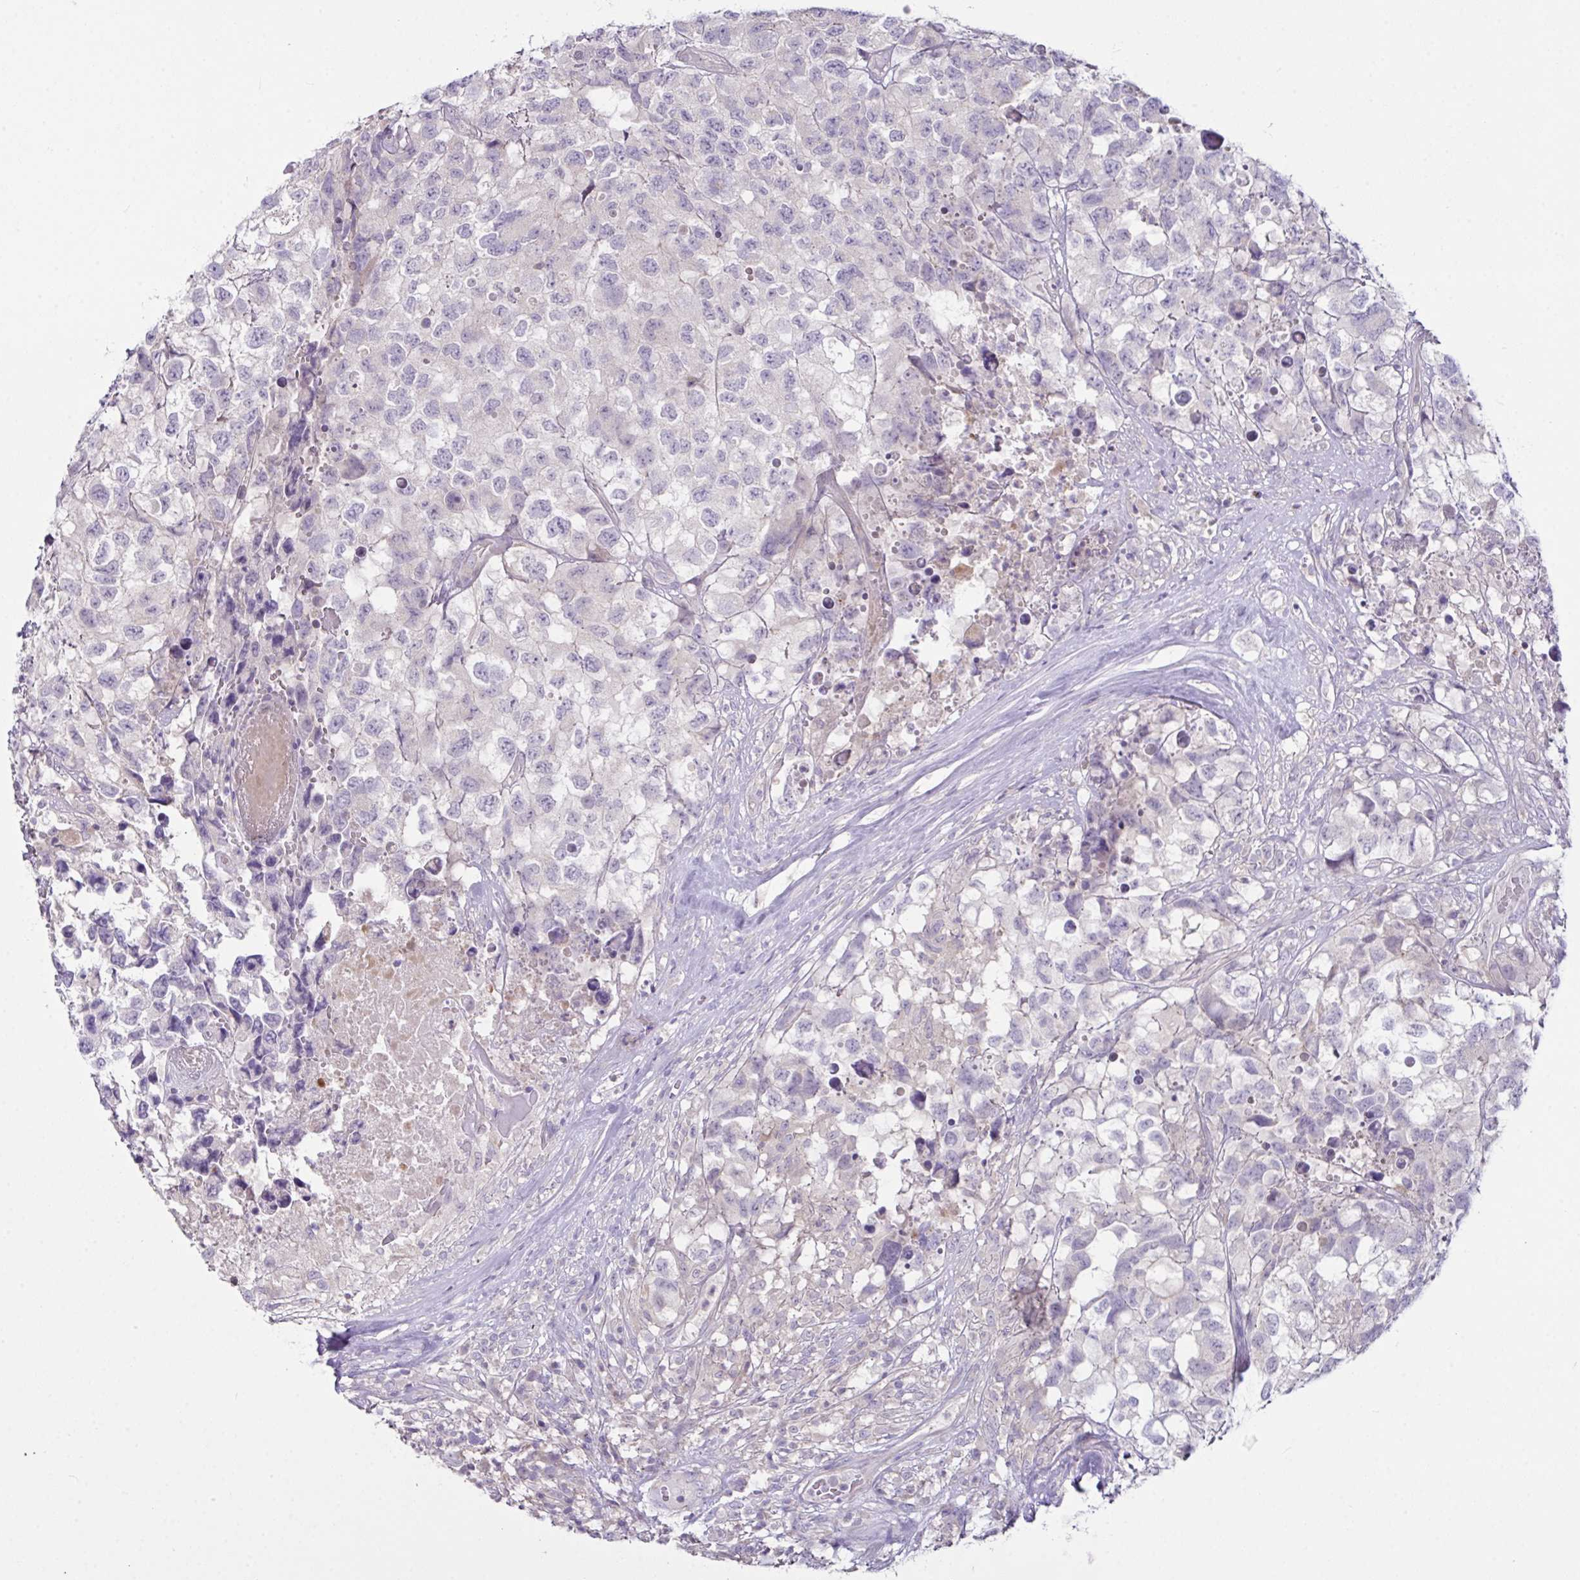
{"staining": {"intensity": "negative", "quantity": "none", "location": "none"}, "tissue": "testis cancer", "cell_type": "Tumor cells", "image_type": "cancer", "snomed": [{"axis": "morphology", "description": "Carcinoma, Embryonal, NOS"}, {"axis": "topography", "description": "Testis"}], "caption": "Immunohistochemical staining of human embryonal carcinoma (testis) displays no significant expression in tumor cells.", "gene": "D2HGDH", "patient": {"sex": "male", "age": 83}}